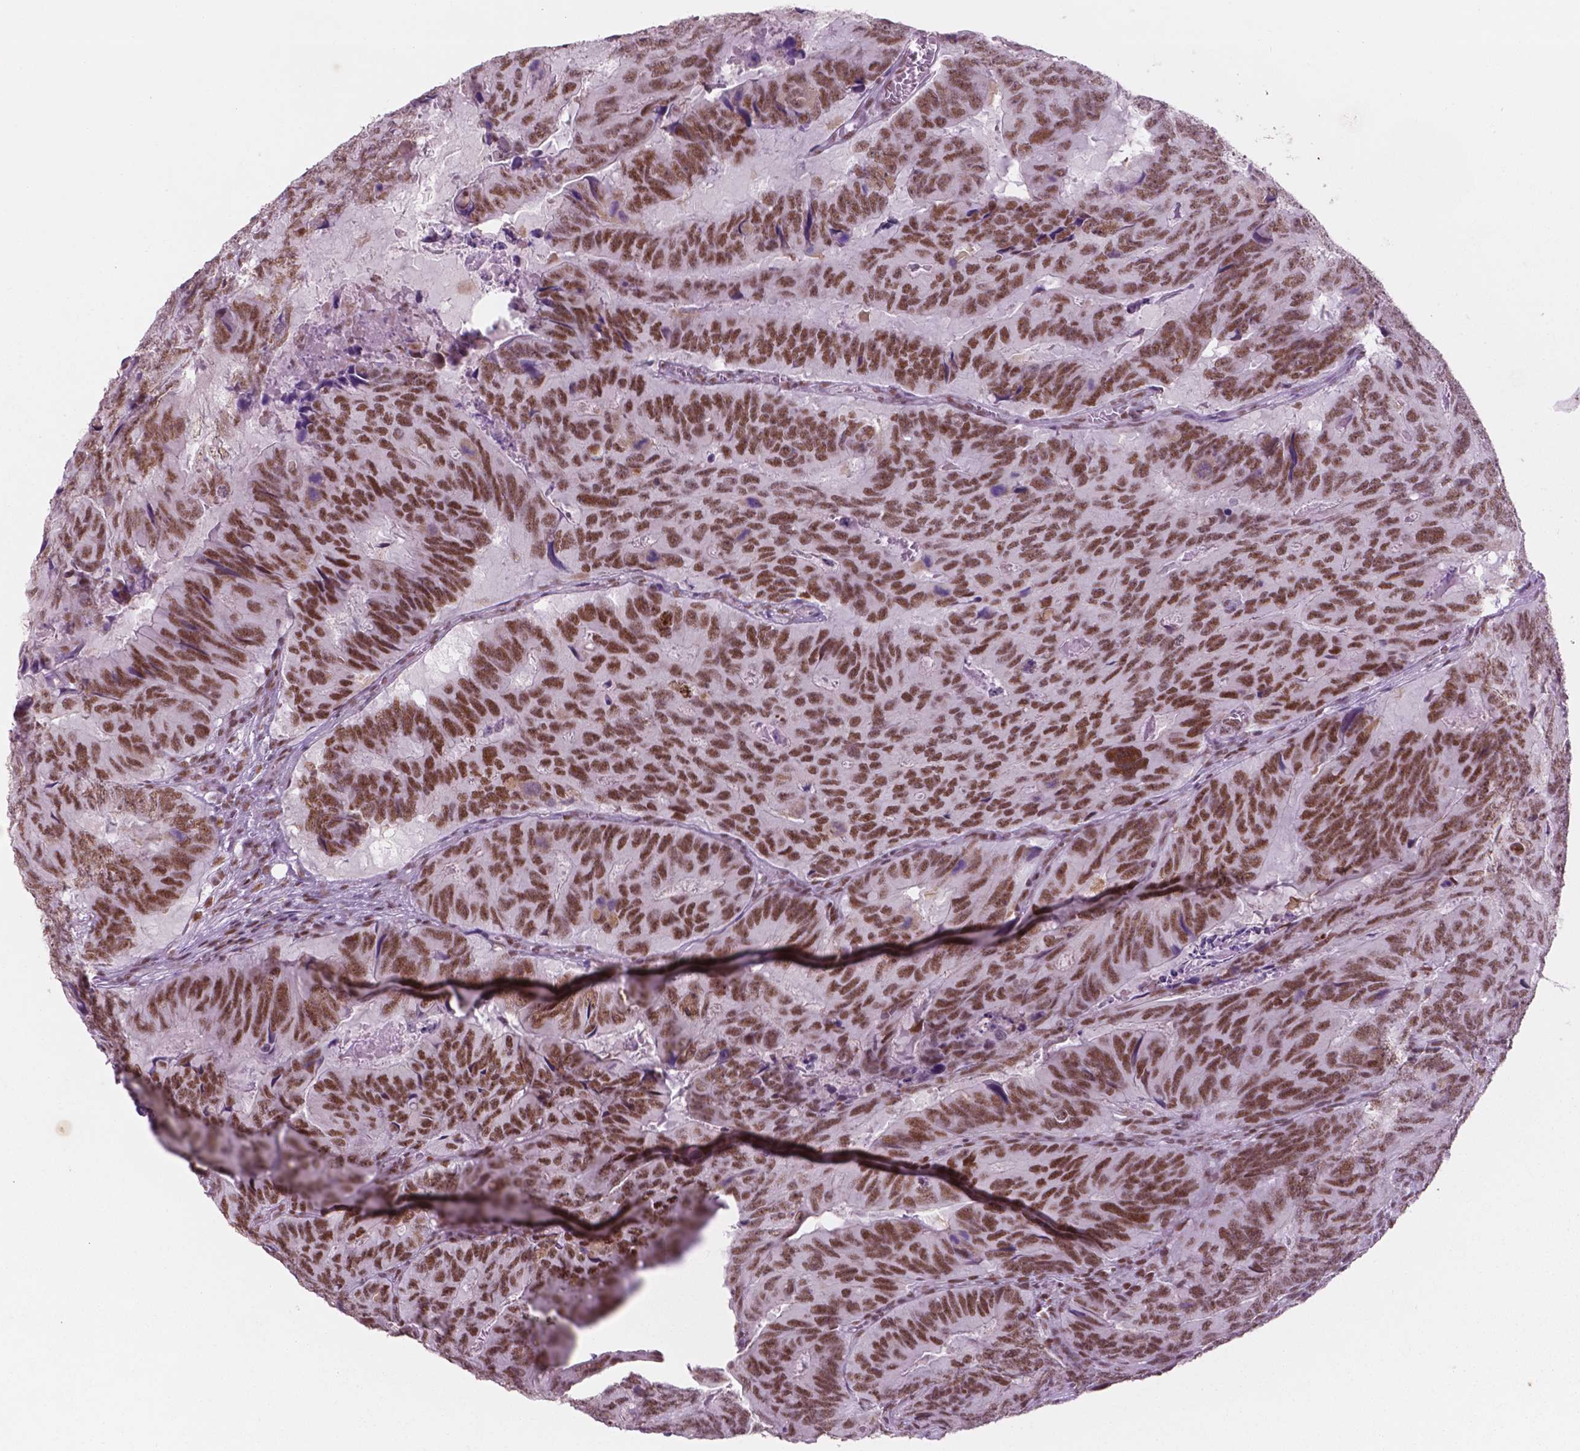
{"staining": {"intensity": "moderate", "quantity": ">75%", "location": "nuclear"}, "tissue": "colorectal cancer", "cell_type": "Tumor cells", "image_type": "cancer", "snomed": [{"axis": "morphology", "description": "Adenocarcinoma, NOS"}, {"axis": "topography", "description": "Colon"}], "caption": "This micrograph displays IHC staining of human colorectal cancer, with medium moderate nuclear expression in approximately >75% of tumor cells.", "gene": "CTR9", "patient": {"sex": "male", "age": 79}}